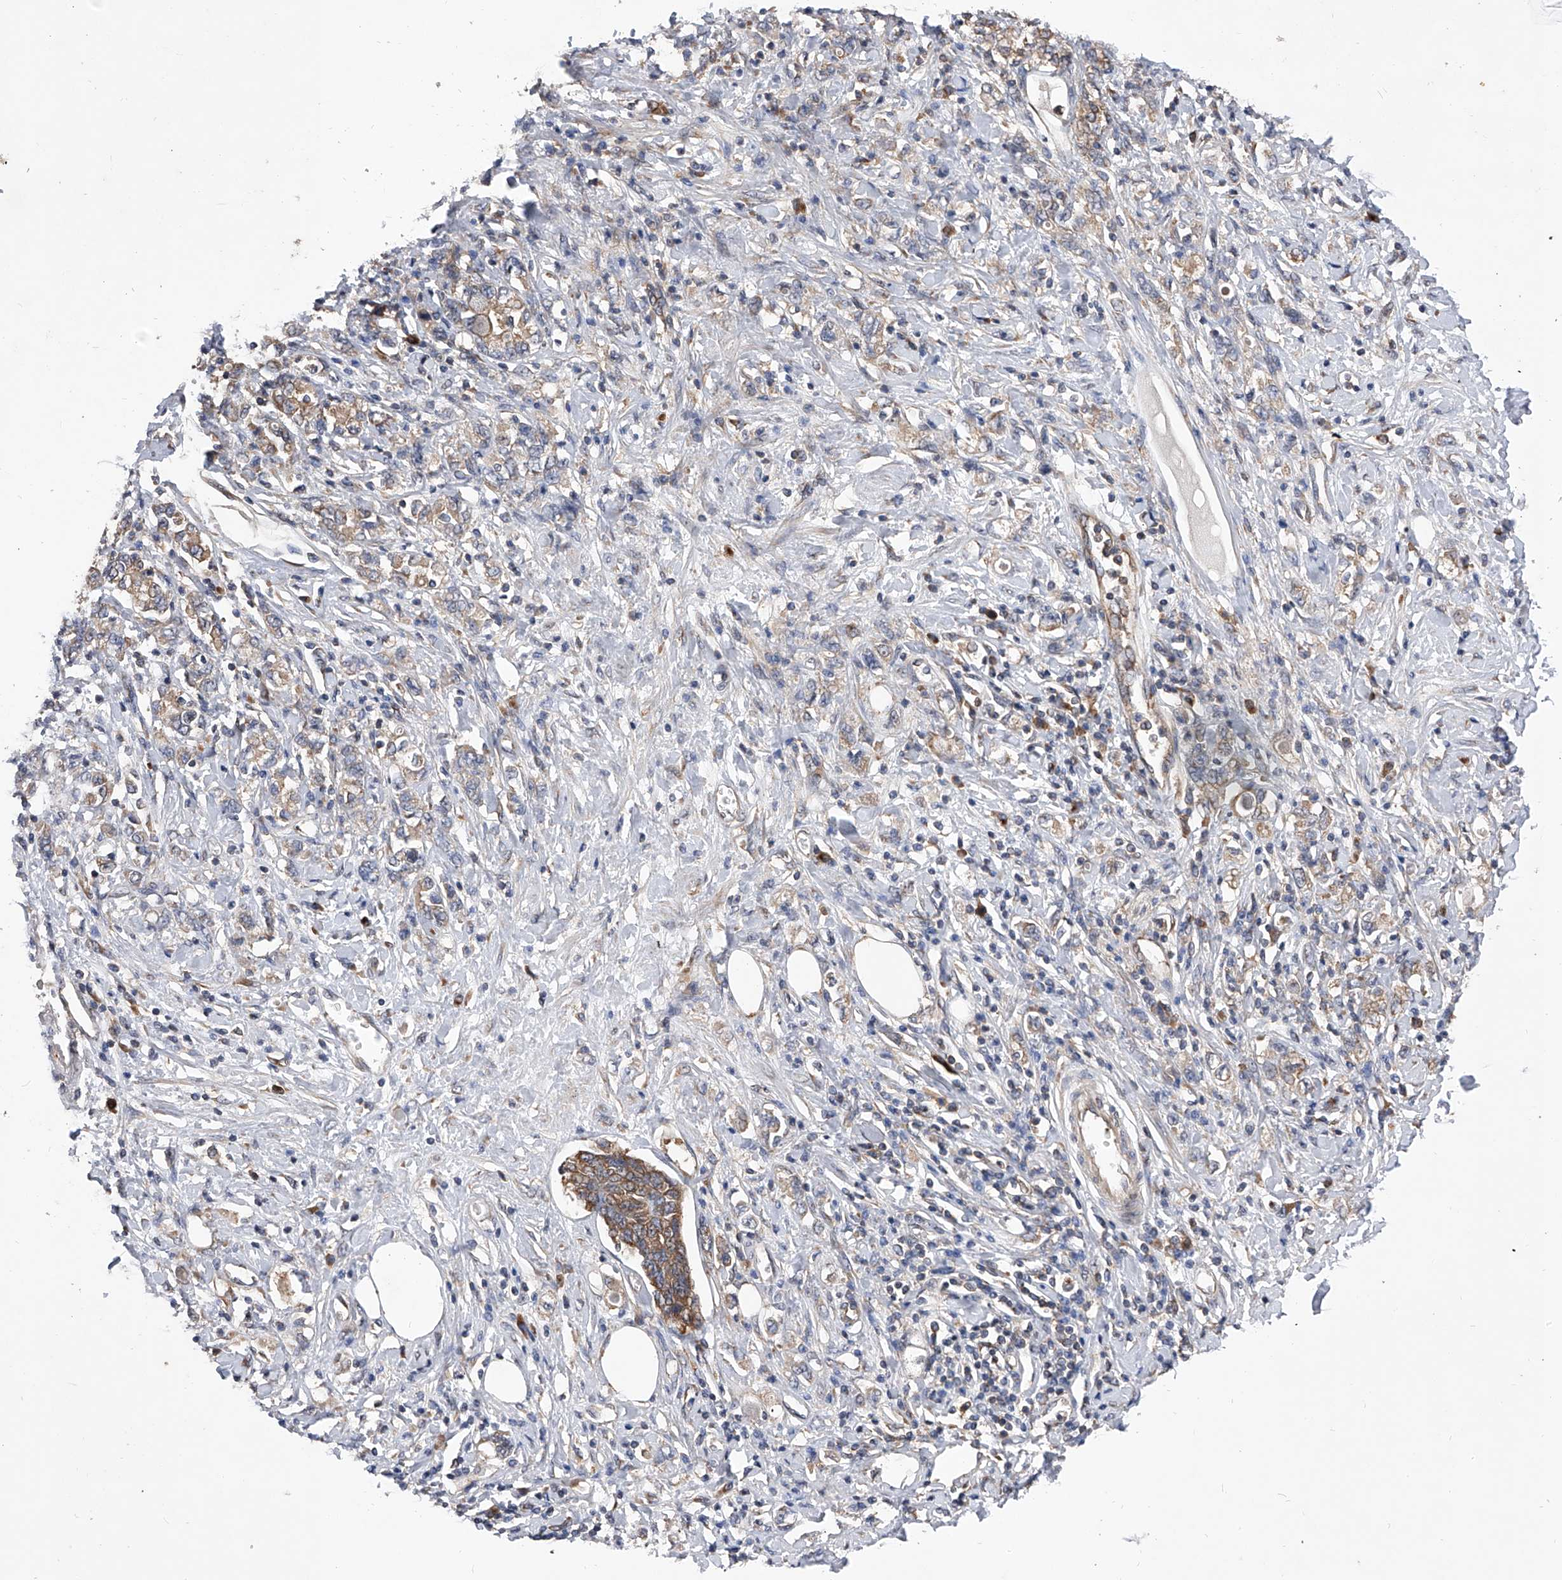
{"staining": {"intensity": "weak", "quantity": "<25%", "location": "cytoplasmic/membranous"}, "tissue": "stomach cancer", "cell_type": "Tumor cells", "image_type": "cancer", "snomed": [{"axis": "morphology", "description": "Adenocarcinoma, NOS"}, {"axis": "topography", "description": "Stomach"}], "caption": "This is an IHC histopathology image of human stomach cancer. There is no staining in tumor cells.", "gene": "CFAP410", "patient": {"sex": "female", "age": 76}}